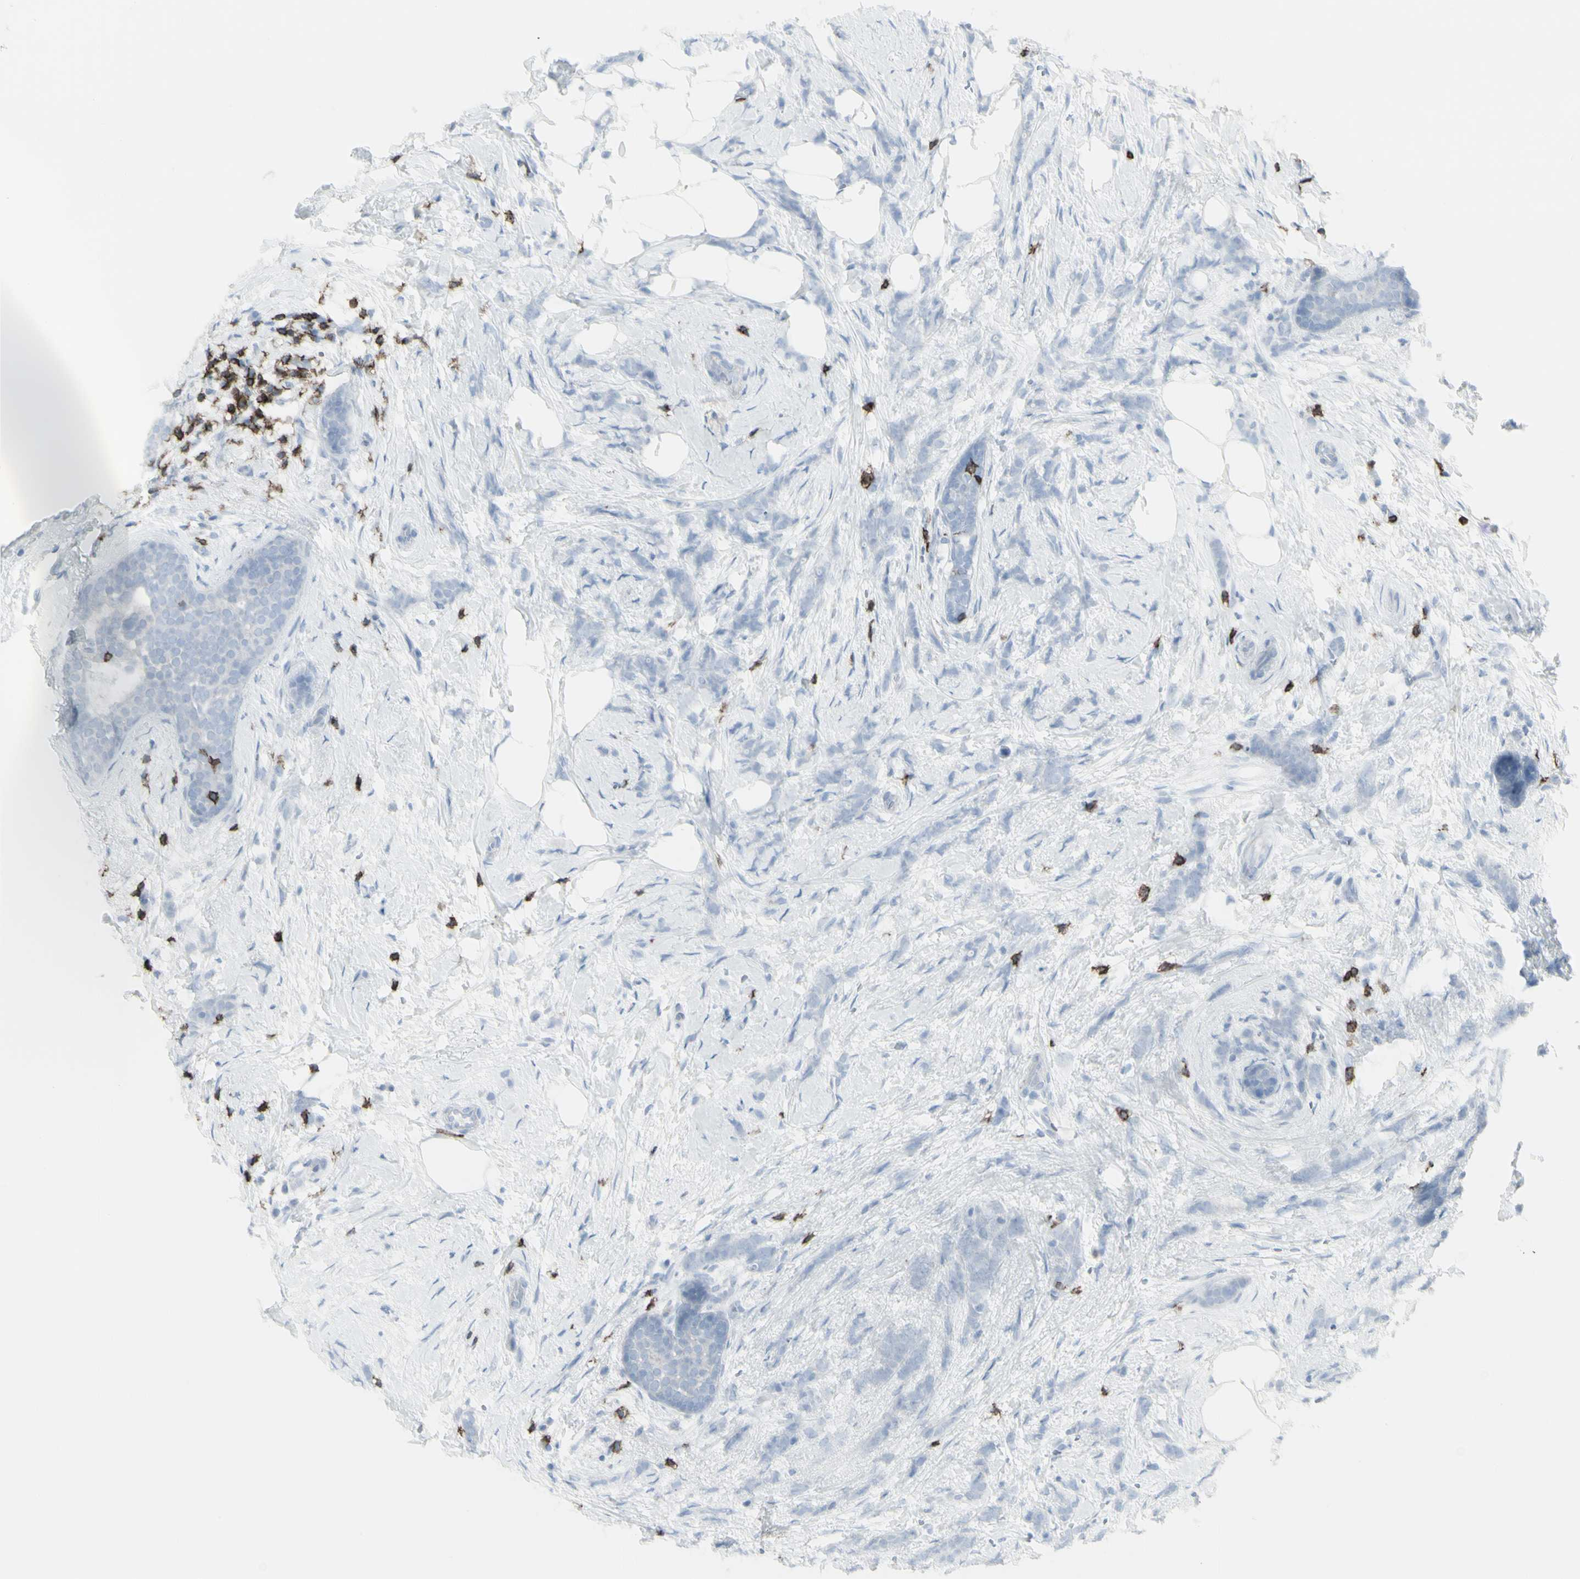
{"staining": {"intensity": "negative", "quantity": "none", "location": "none"}, "tissue": "breast cancer", "cell_type": "Tumor cells", "image_type": "cancer", "snomed": [{"axis": "morphology", "description": "Lobular carcinoma, in situ"}, {"axis": "morphology", "description": "Lobular carcinoma"}, {"axis": "topography", "description": "Breast"}], "caption": "Immunohistochemistry histopathology image of neoplastic tissue: breast cancer (lobular carcinoma) stained with DAB (3,3'-diaminobenzidine) reveals no significant protein positivity in tumor cells.", "gene": "CD247", "patient": {"sex": "female", "age": 41}}